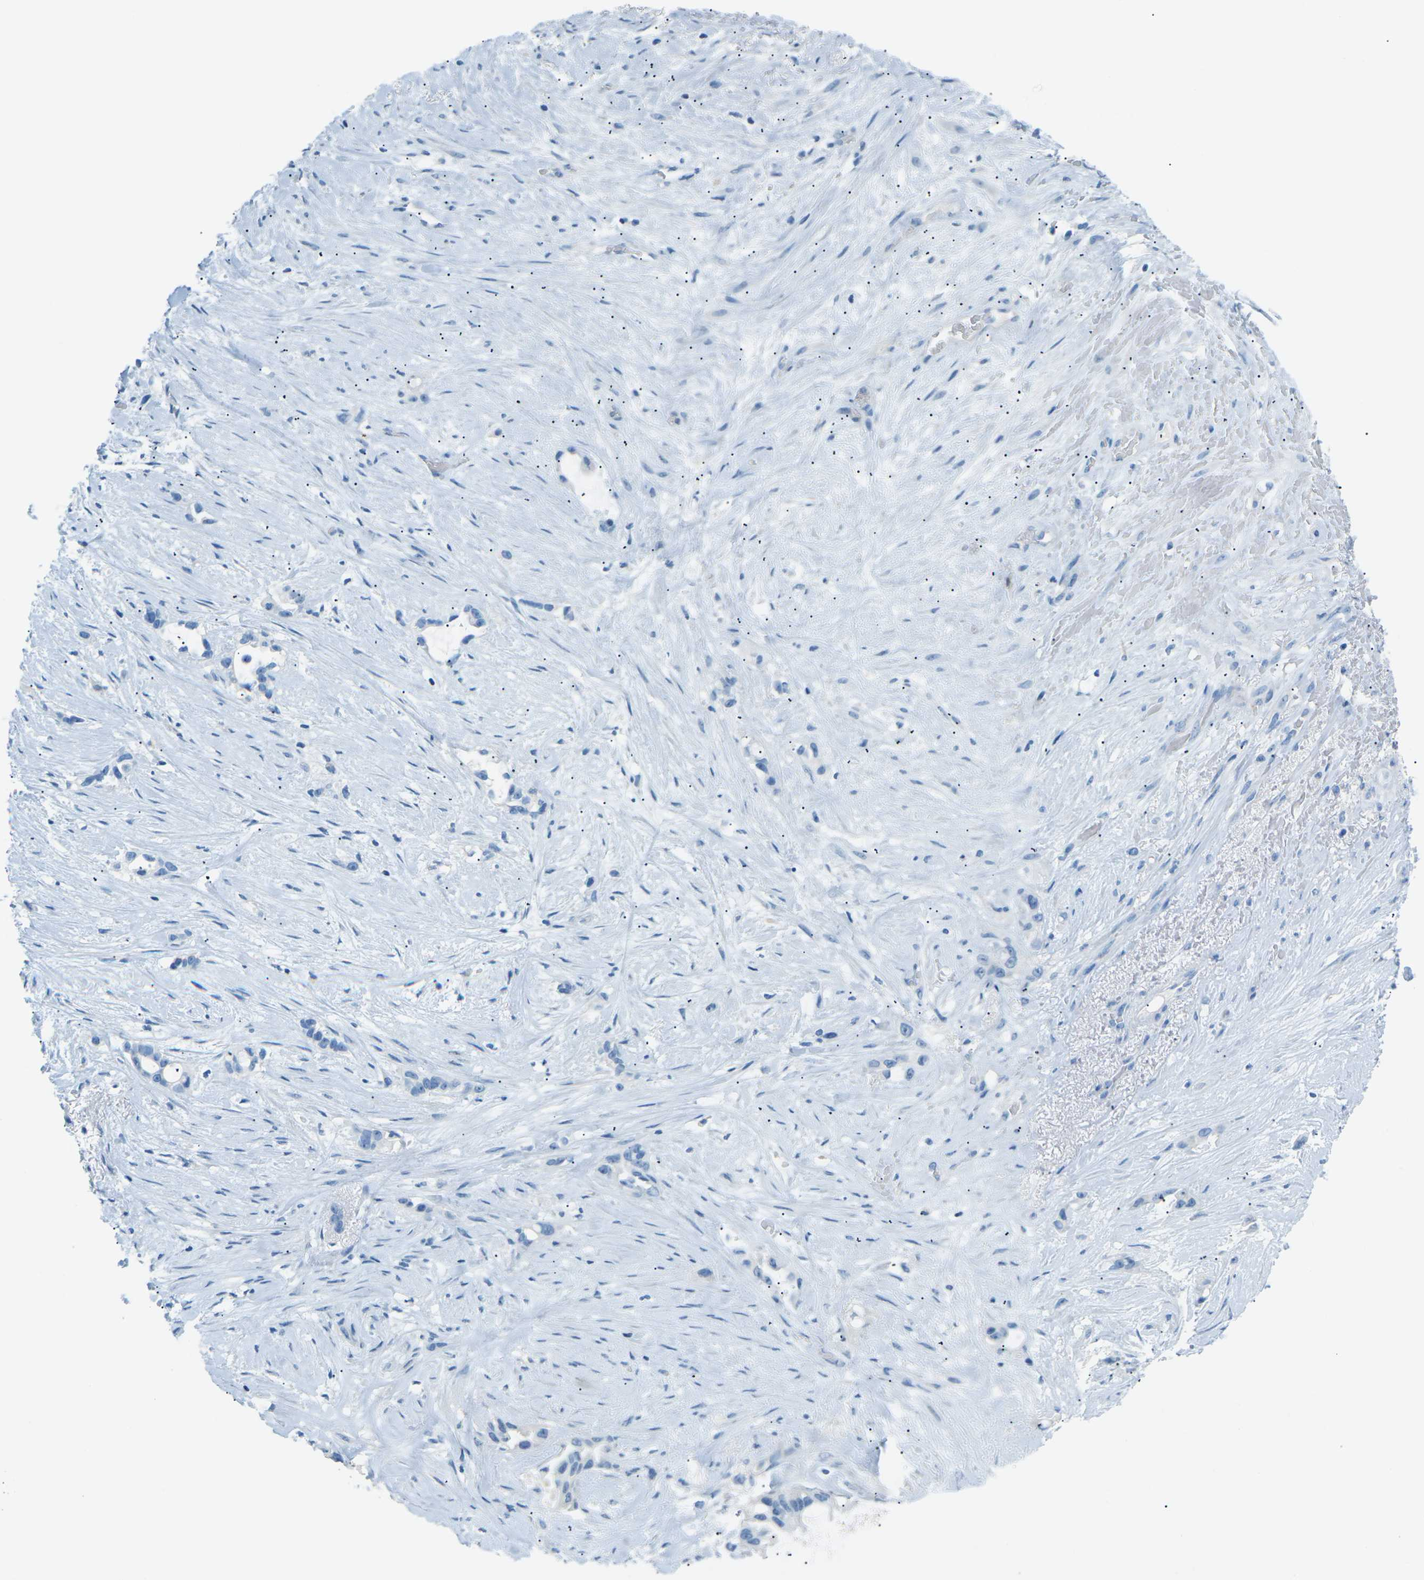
{"staining": {"intensity": "negative", "quantity": "none", "location": "none"}, "tissue": "liver cancer", "cell_type": "Tumor cells", "image_type": "cancer", "snomed": [{"axis": "morphology", "description": "Cholangiocarcinoma"}, {"axis": "topography", "description": "Liver"}], "caption": "A photomicrograph of cholangiocarcinoma (liver) stained for a protein demonstrates no brown staining in tumor cells. Nuclei are stained in blue.", "gene": "CDH16", "patient": {"sex": "female", "age": 65}}